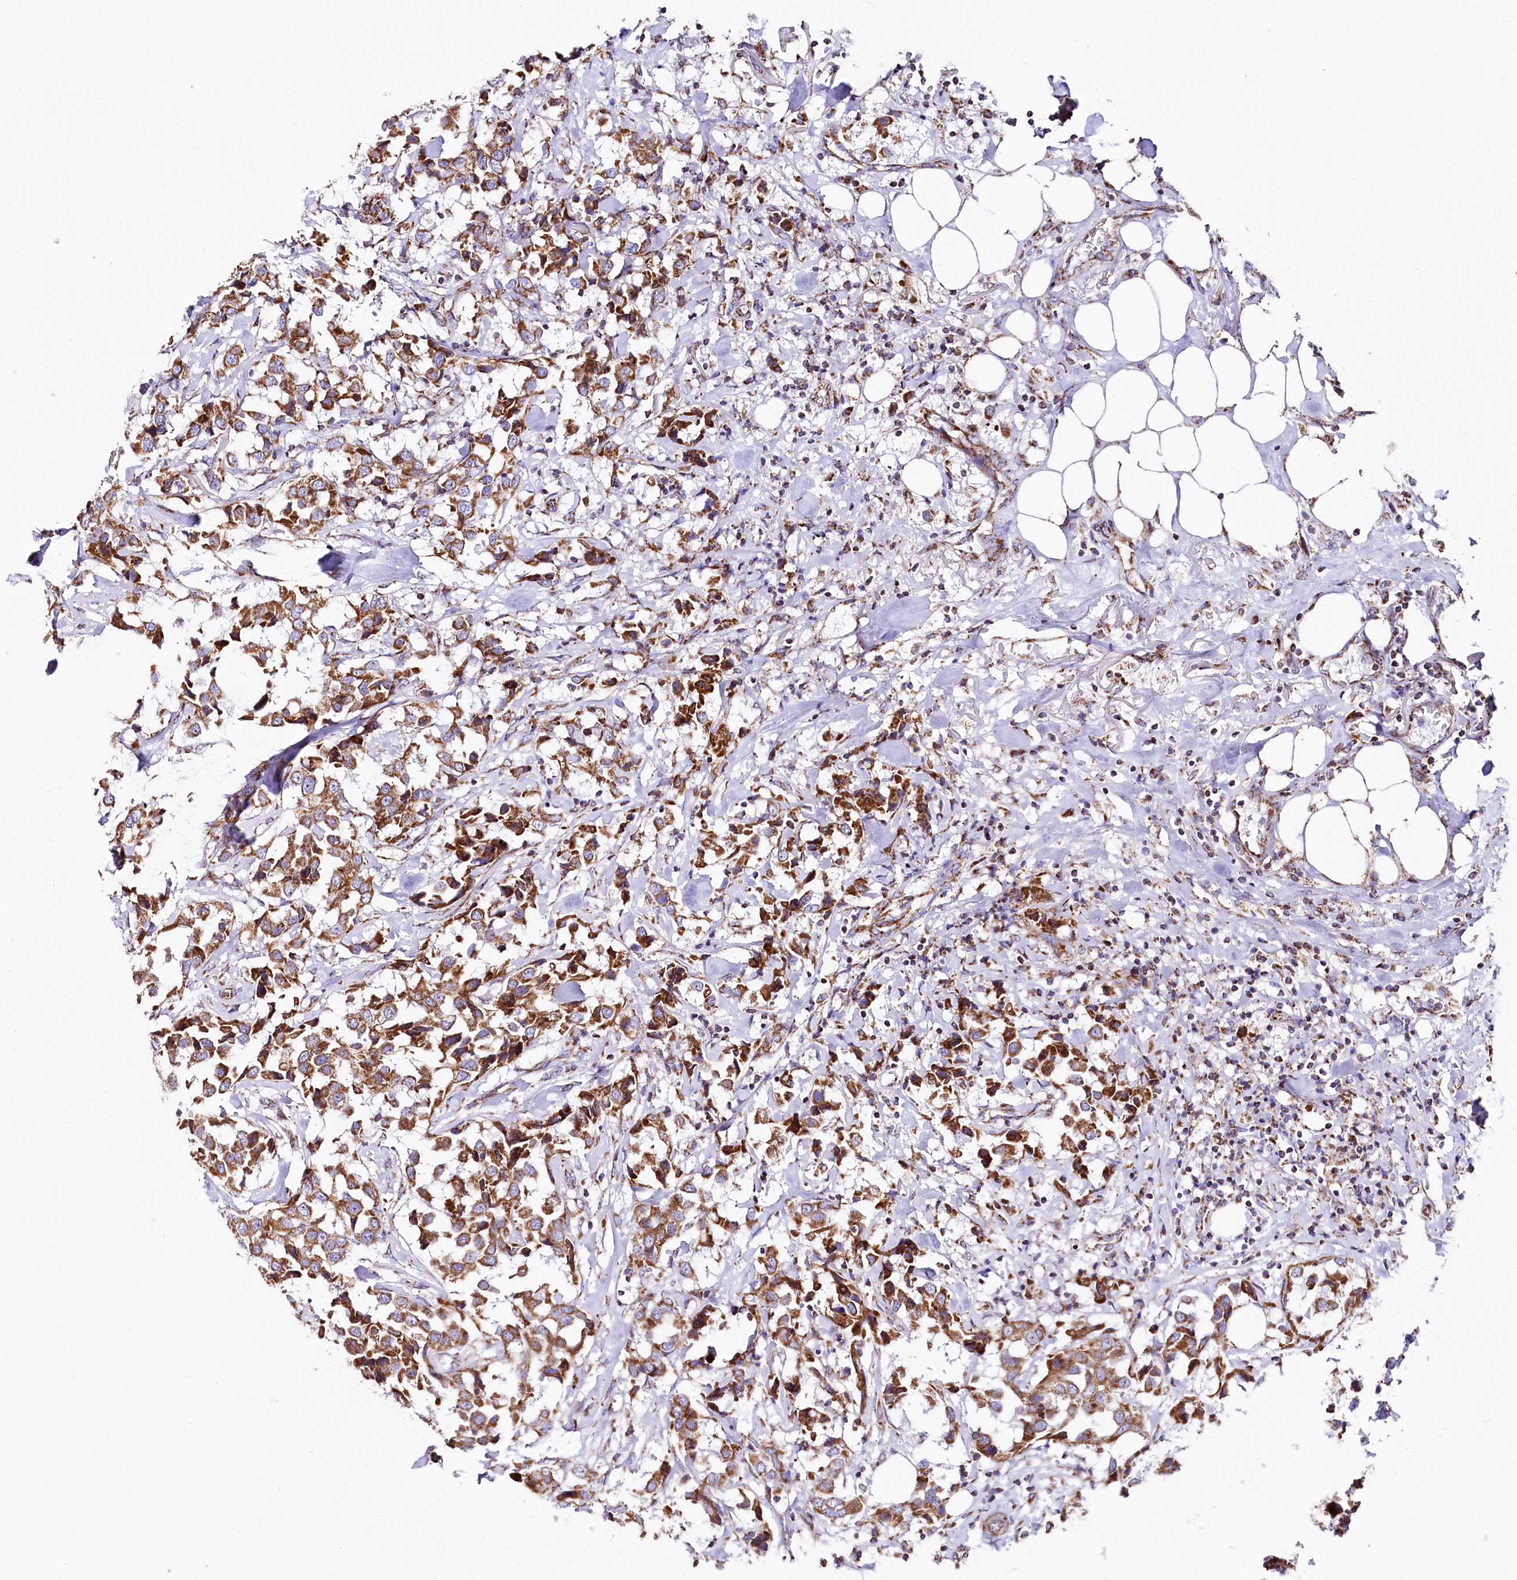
{"staining": {"intensity": "strong", "quantity": ">75%", "location": "cytoplasmic/membranous"}, "tissue": "breast cancer", "cell_type": "Tumor cells", "image_type": "cancer", "snomed": [{"axis": "morphology", "description": "Duct carcinoma"}, {"axis": "topography", "description": "Breast"}], "caption": "Immunohistochemistry (IHC) (DAB (3,3'-diaminobenzidine)) staining of breast cancer (infiltrating ductal carcinoma) demonstrates strong cytoplasmic/membranous protein positivity in approximately >75% of tumor cells. The staining was performed using DAB to visualize the protein expression in brown, while the nuclei were stained in blue with hematoxylin (Magnification: 20x).", "gene": "APLP2", "patient": {"sex": "female", "age": 80}}